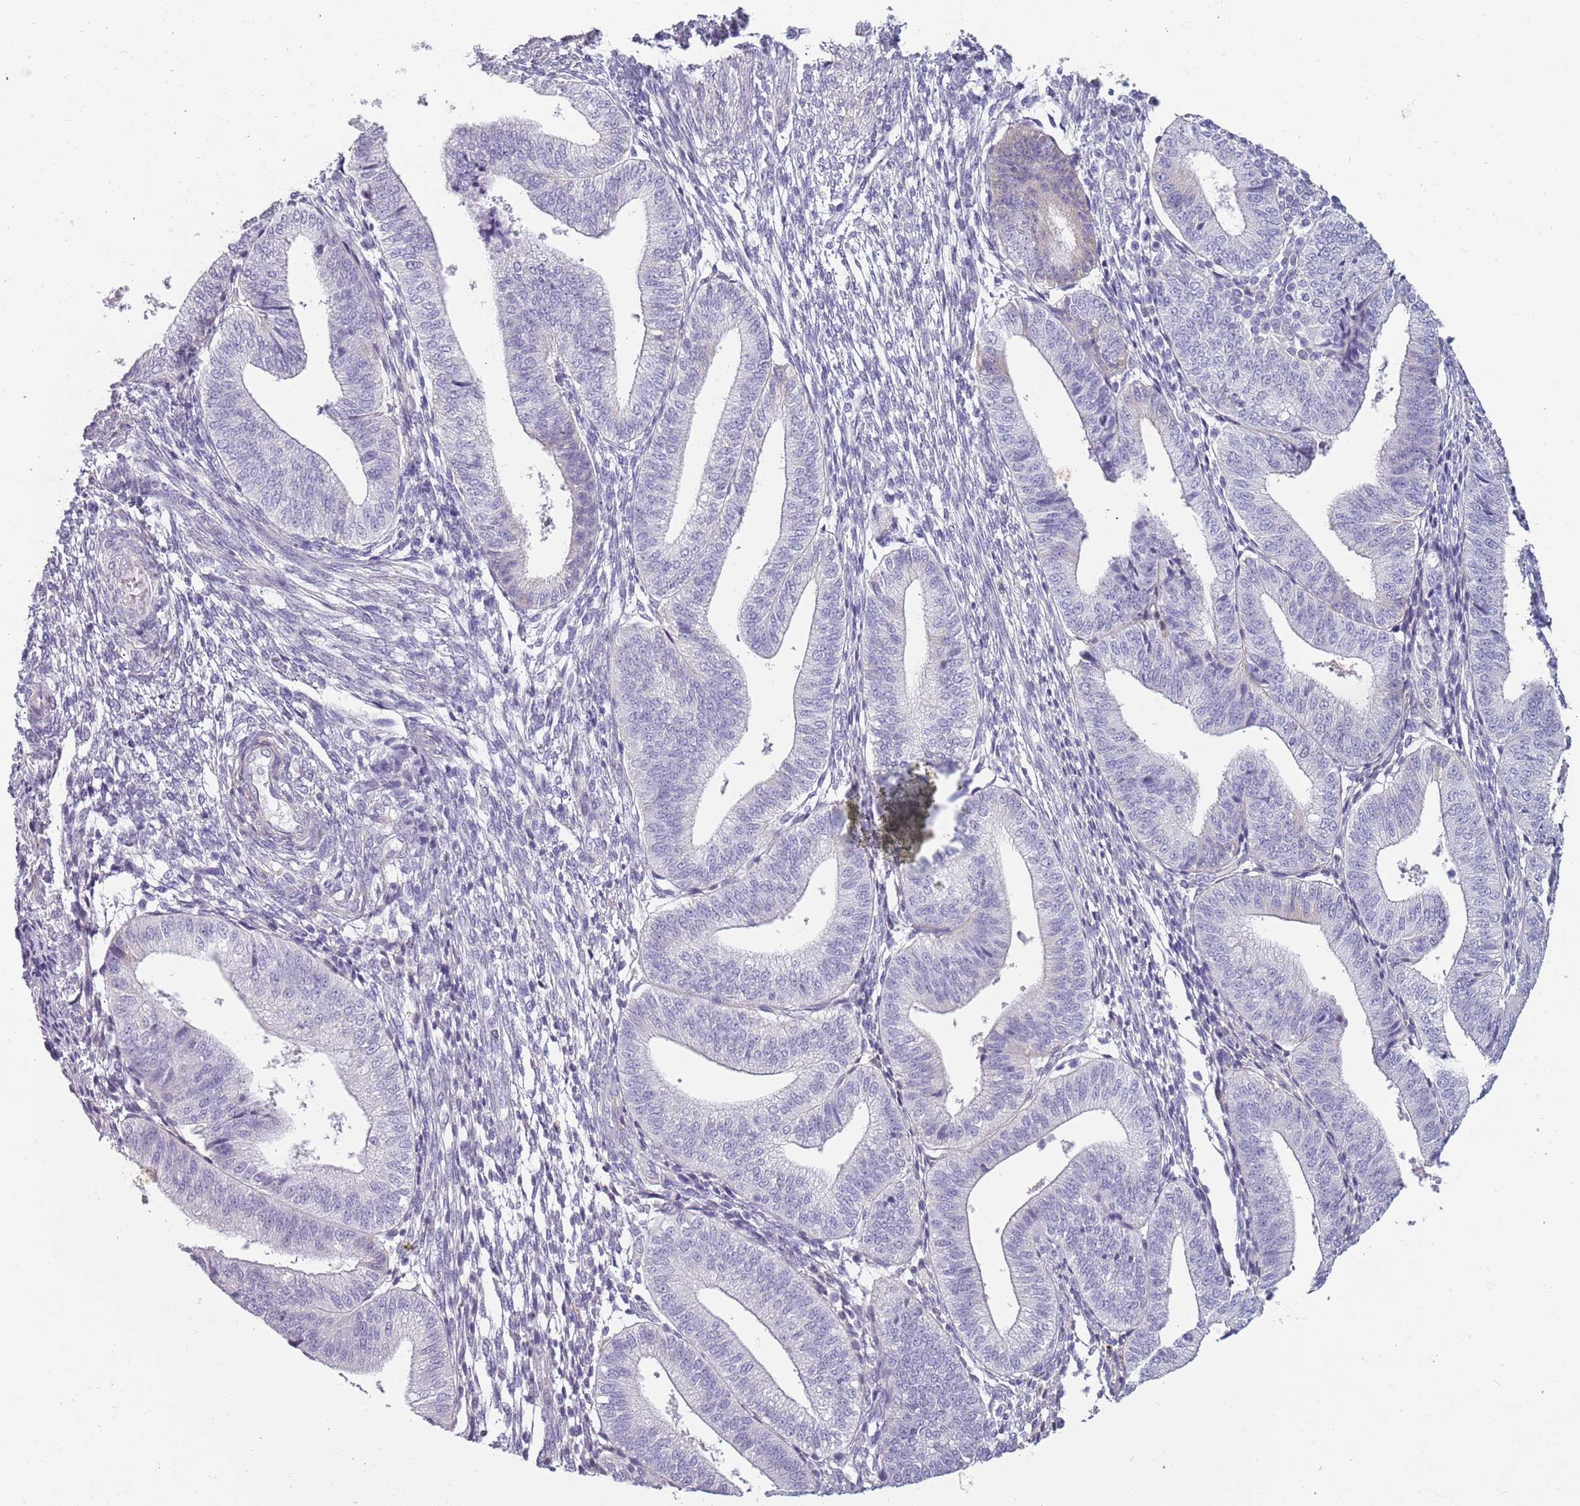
{"staining": {"intensity": "negative", "quantity": "none", "location": "none"}, "tissue": "endometrium", "cell_type": "Cells in endometrial stroma", "image_type": "normal", "snomed": [{"axis": "morphology", "description": "Normal tissue, NOS"}, {"axis": "topography", "description": "Endometrium"}], "caption": "Immunohistochemical staining of benign human endometrium shows no significant positivity in cells in endometrial stroma.", "gene": "TNFRSF6B", "patient": {"sex": "female", "age": 34}}